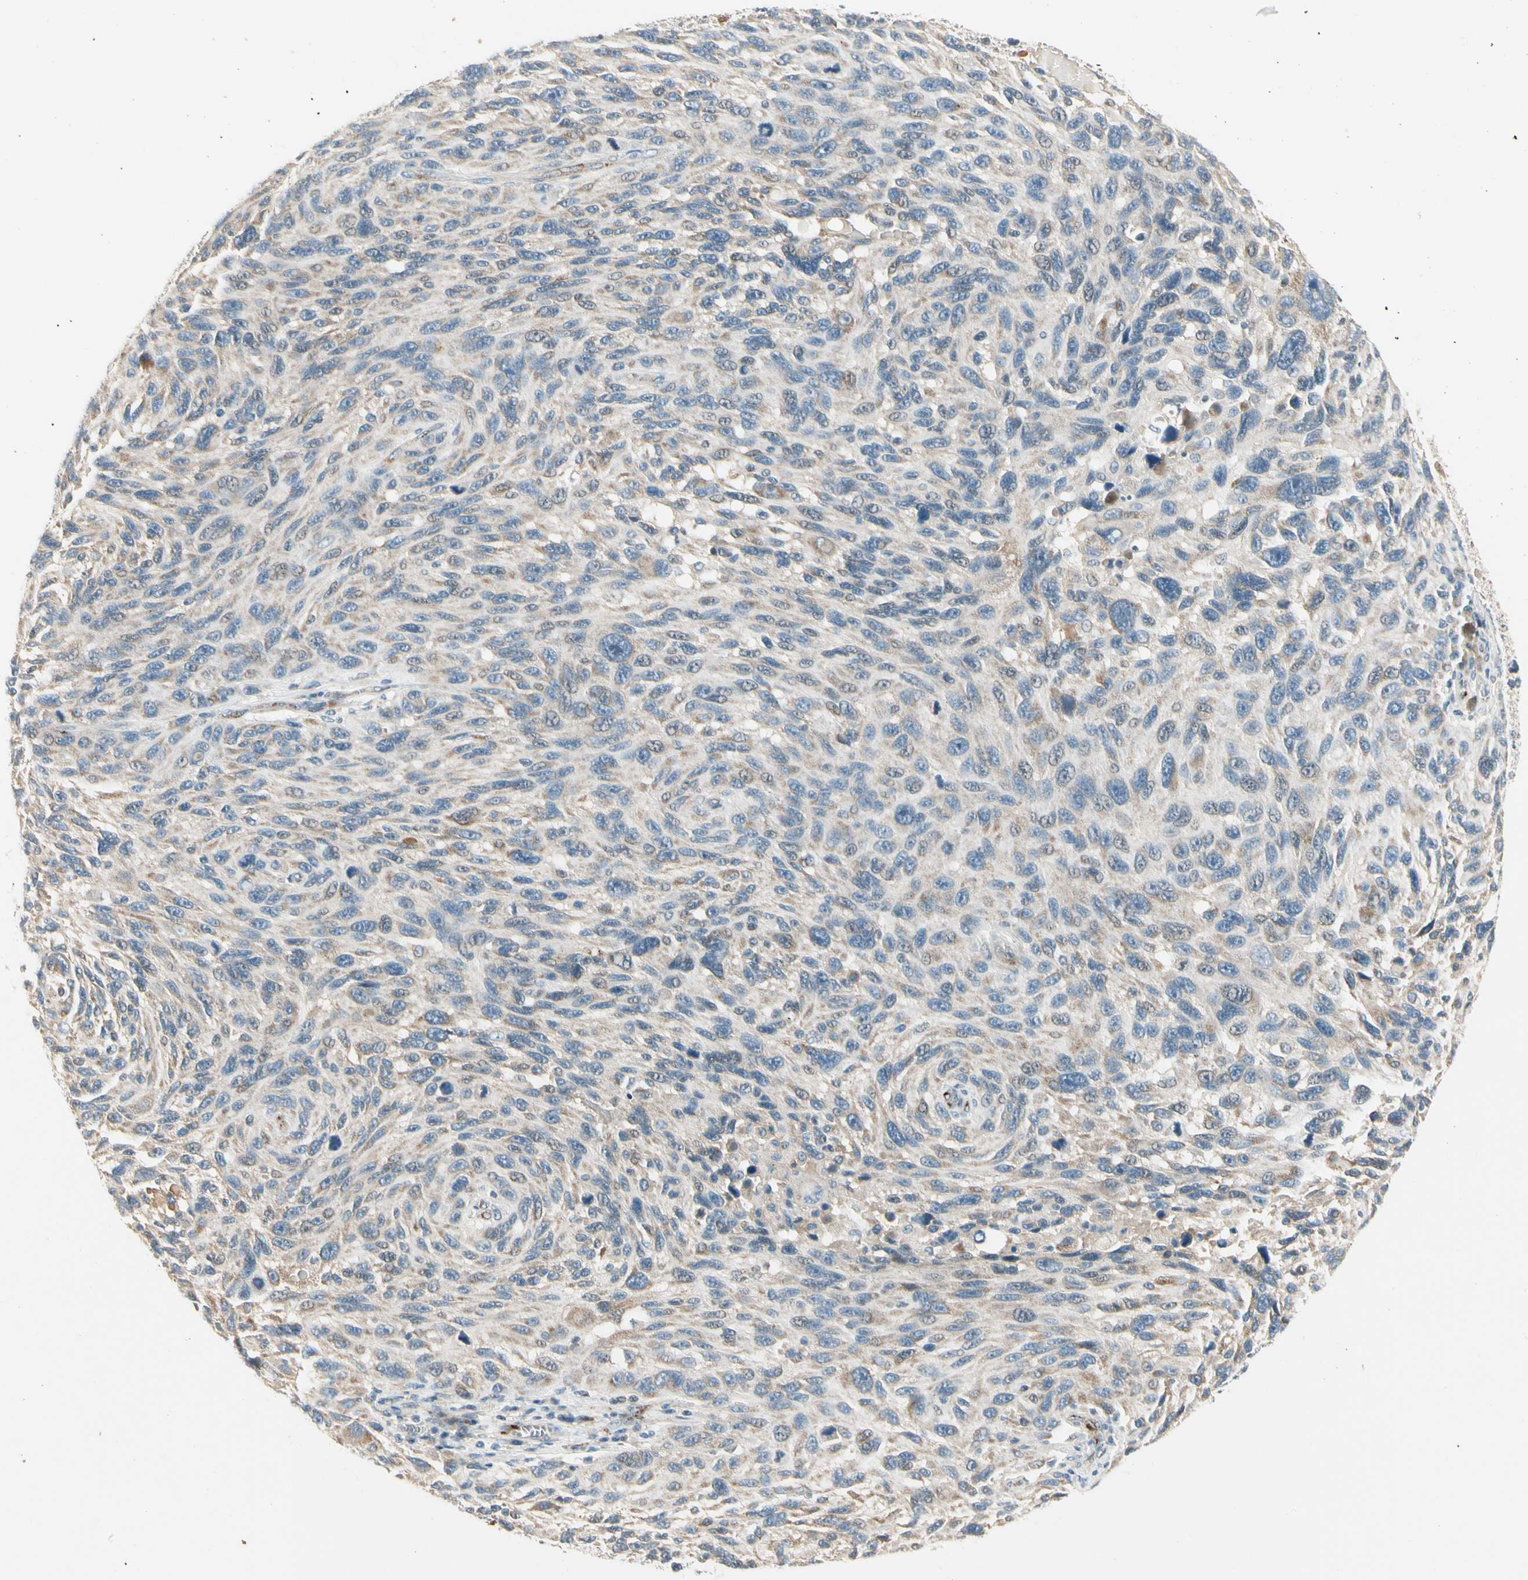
{"staining": {"intensity": "weak", "quantity": ">75%", "location": "cytoplasmic/membranous"}, "tissue": "melanoma", "cell_type": "Tumor cells", "image_type": "cancer", "snomed": [{"axis": "morphology", "description": "Malignant melanoma, NOS"}, {"axis": "topography", "description": "Skin"}], "caption": "A photomicrograph of human melanoma stained for a protein demonstrates weak cytoplasmic/membranous brown staining in tumor cells. The staining is performed using DAB (3,3'-diaminobenzidine) brown chromogen to label protein expression. The nuclei are counter-stained blue using hematoxylin.", "gene": "MANSC1", "patient": {"sex": "male", "age": 53}}